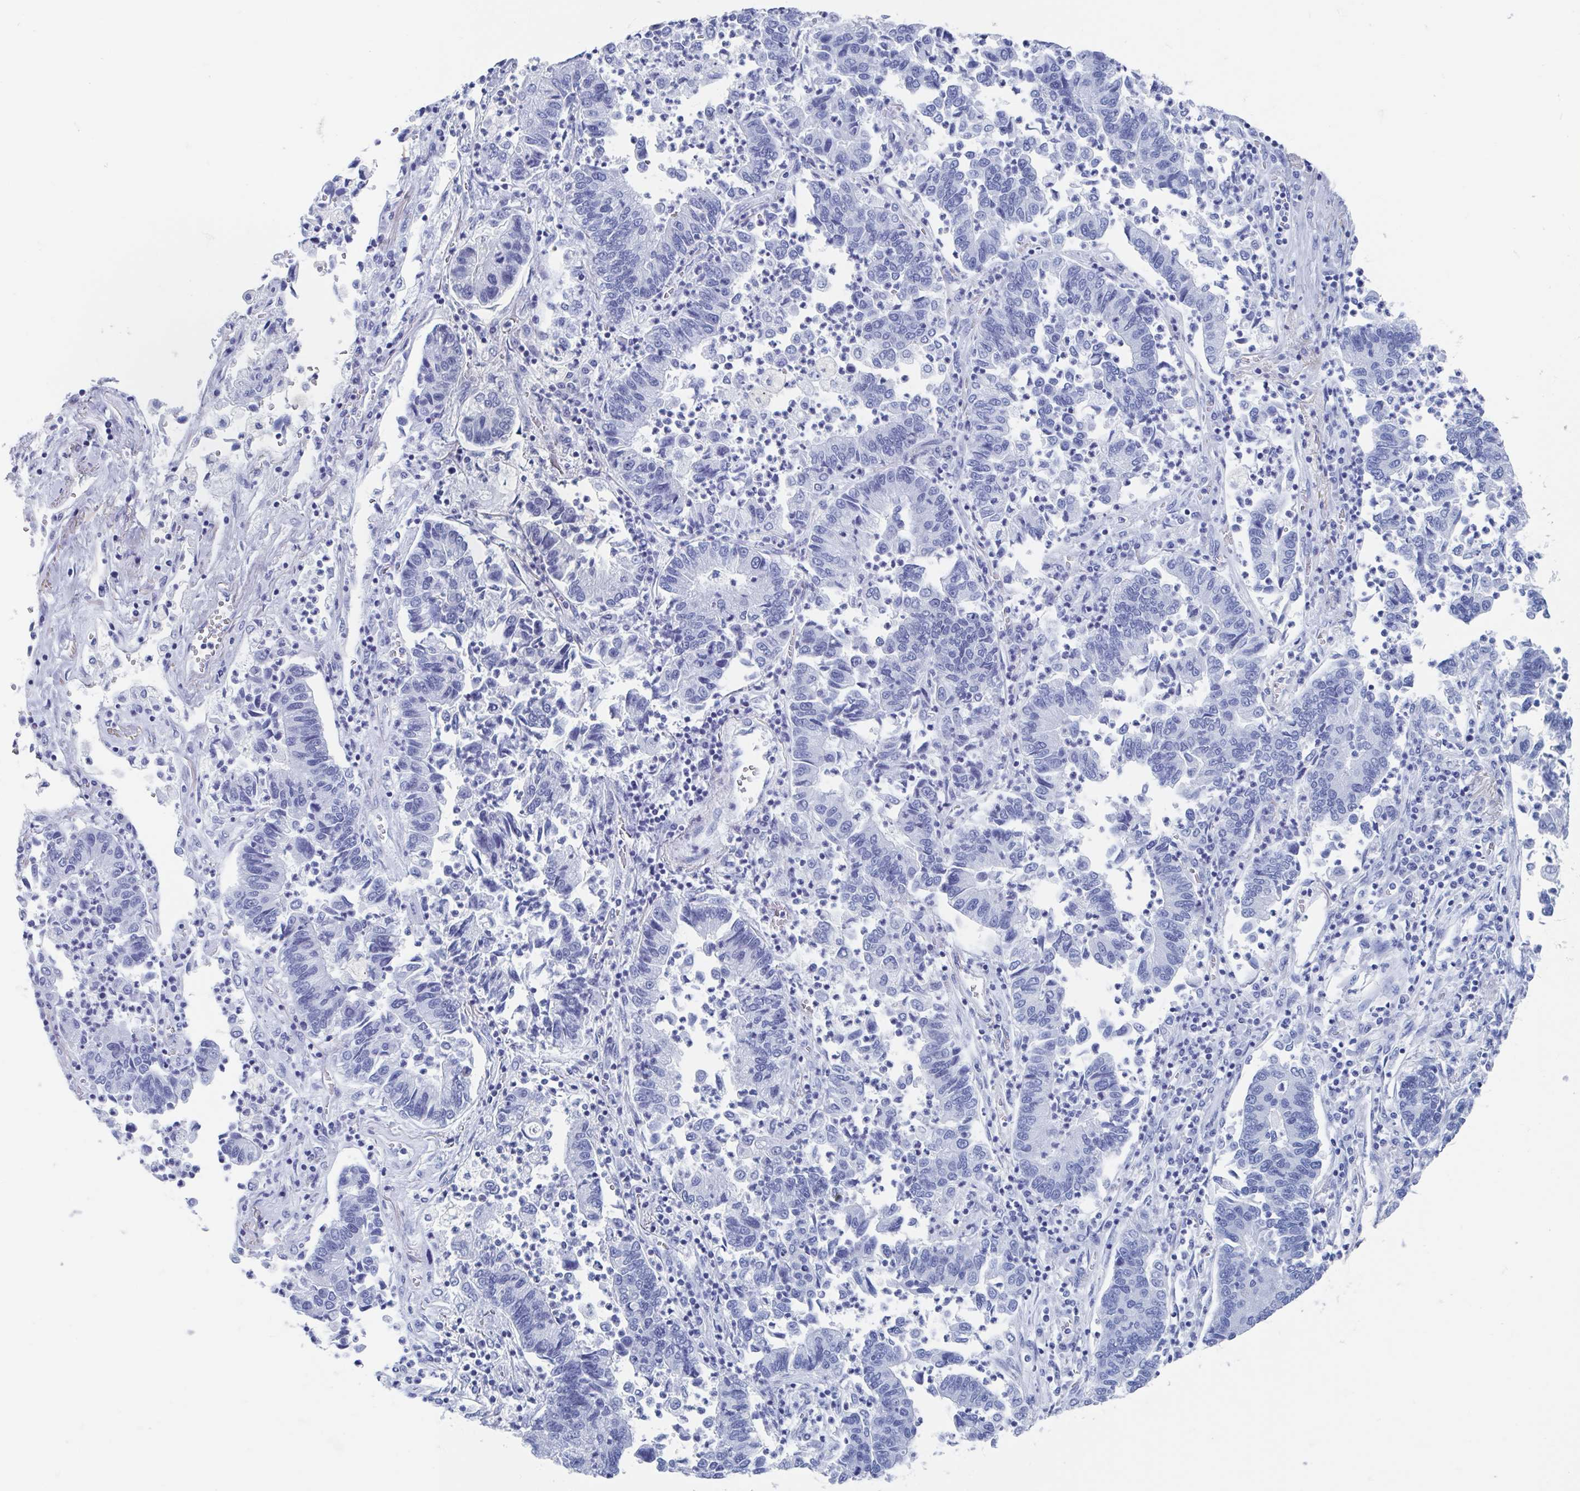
{"staining": {"intensity": "negative", "quantity": "none", "location": "none"}, "tissue": "lung cancer", "cell_type": "Tumor cells", "image_type": "cancer", "snomed": [{"axis": "morphology", "description": "Adenocarcinoma, NOS"}, {"axis": "topography", "description": "Lung"}], "caption": "This photomicrograph is of lung cancer (adenocarcinoma) stained with immunohistochemistry to label a protein in brown with the nuclei are counter-stained blue. There is no staining in tumor cells.", "gene": "C10orf53", "patient": {"sex": "female", "age": 57}}